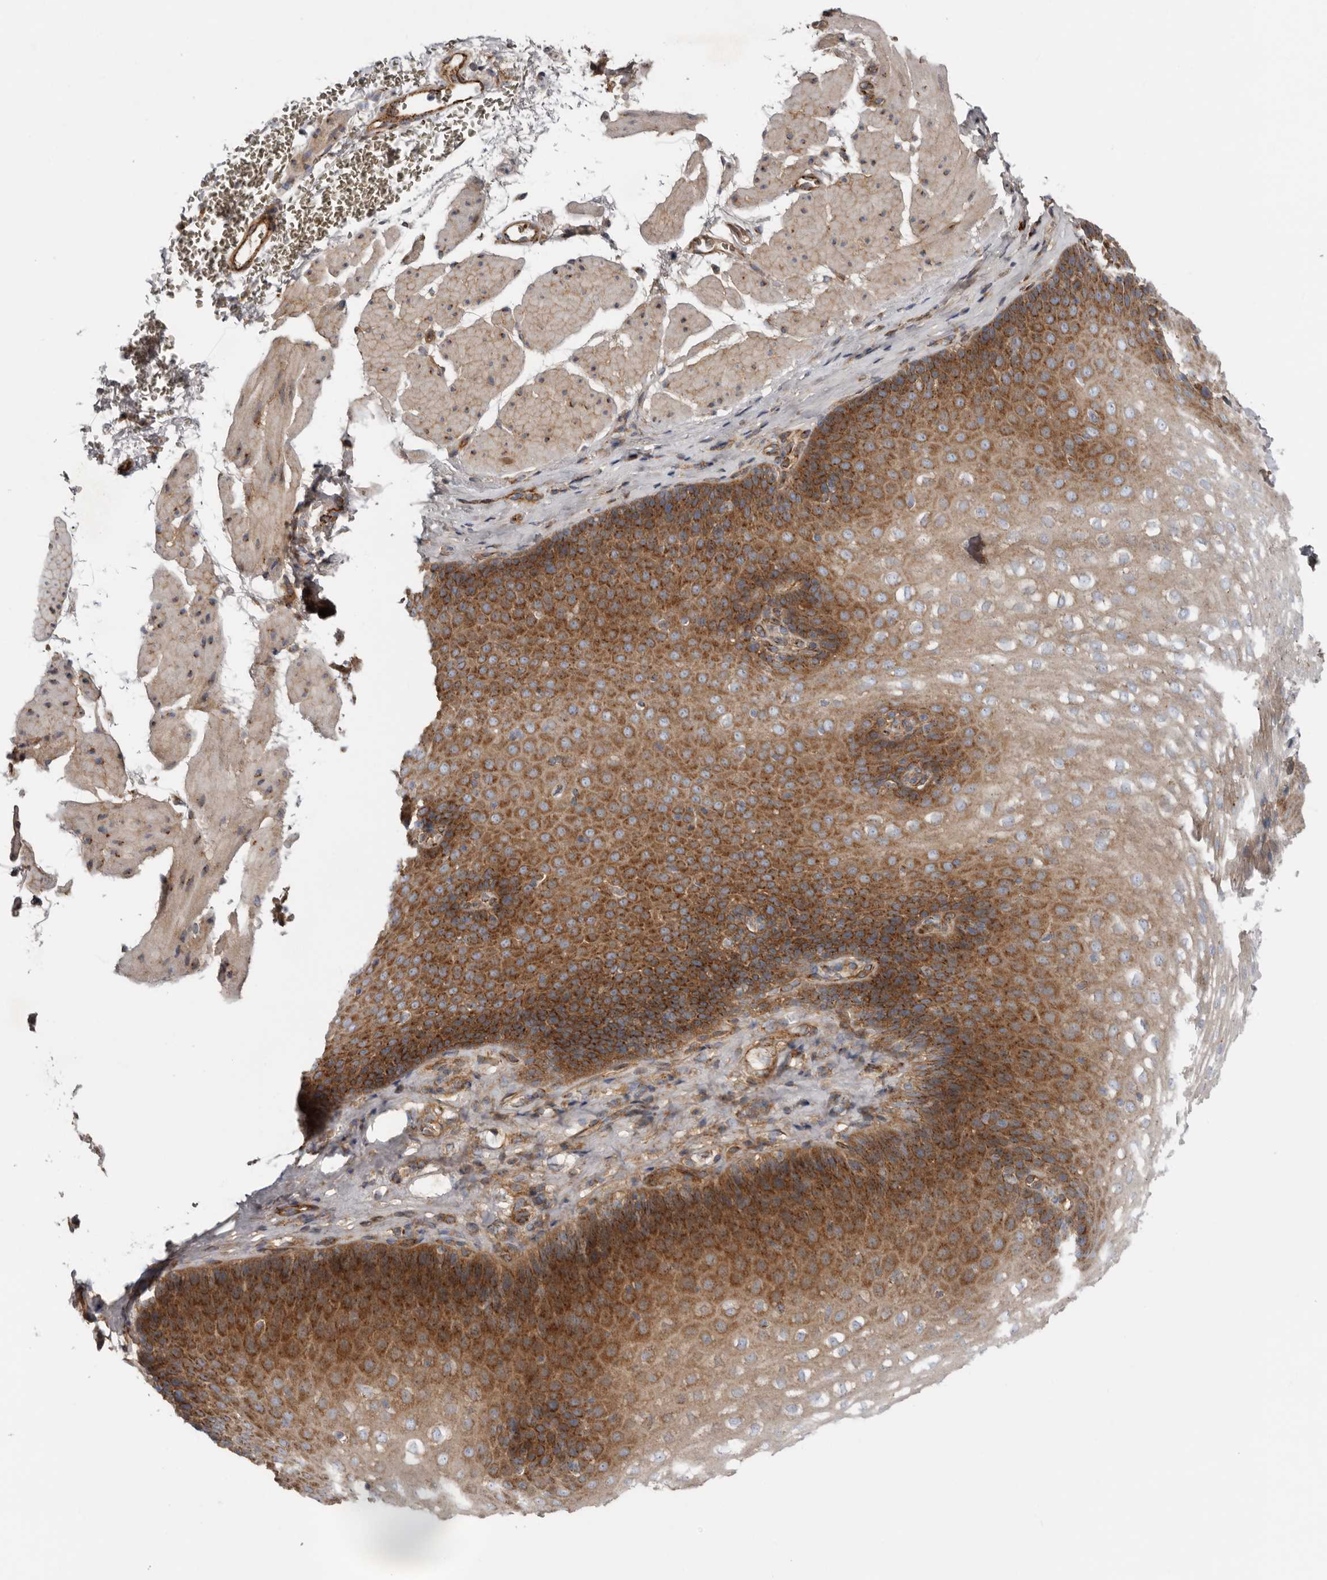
{"staining": {"intensity": "moderate", "quantity": ">75%", "location": "cytoplasmic/membranous"}, "tissue": "esophagus", "cell_type": "Squamous epithelial cells", "image_type": "normal", "snomed": [{"axis": "morphology", "description": "Normal tissue, NOS"}, {"axis": "topography", "description": "Esophagus"}], "caption": "Esophagus stained for a protein reveals moderate cytoplasmic/membranous positivity in squamous epithelial cells. (brown staining indicates protein expression, while blue staining denotes nuclei).", "gene": "LUZP1", "patient": {"sex": "female", "age": 66}}